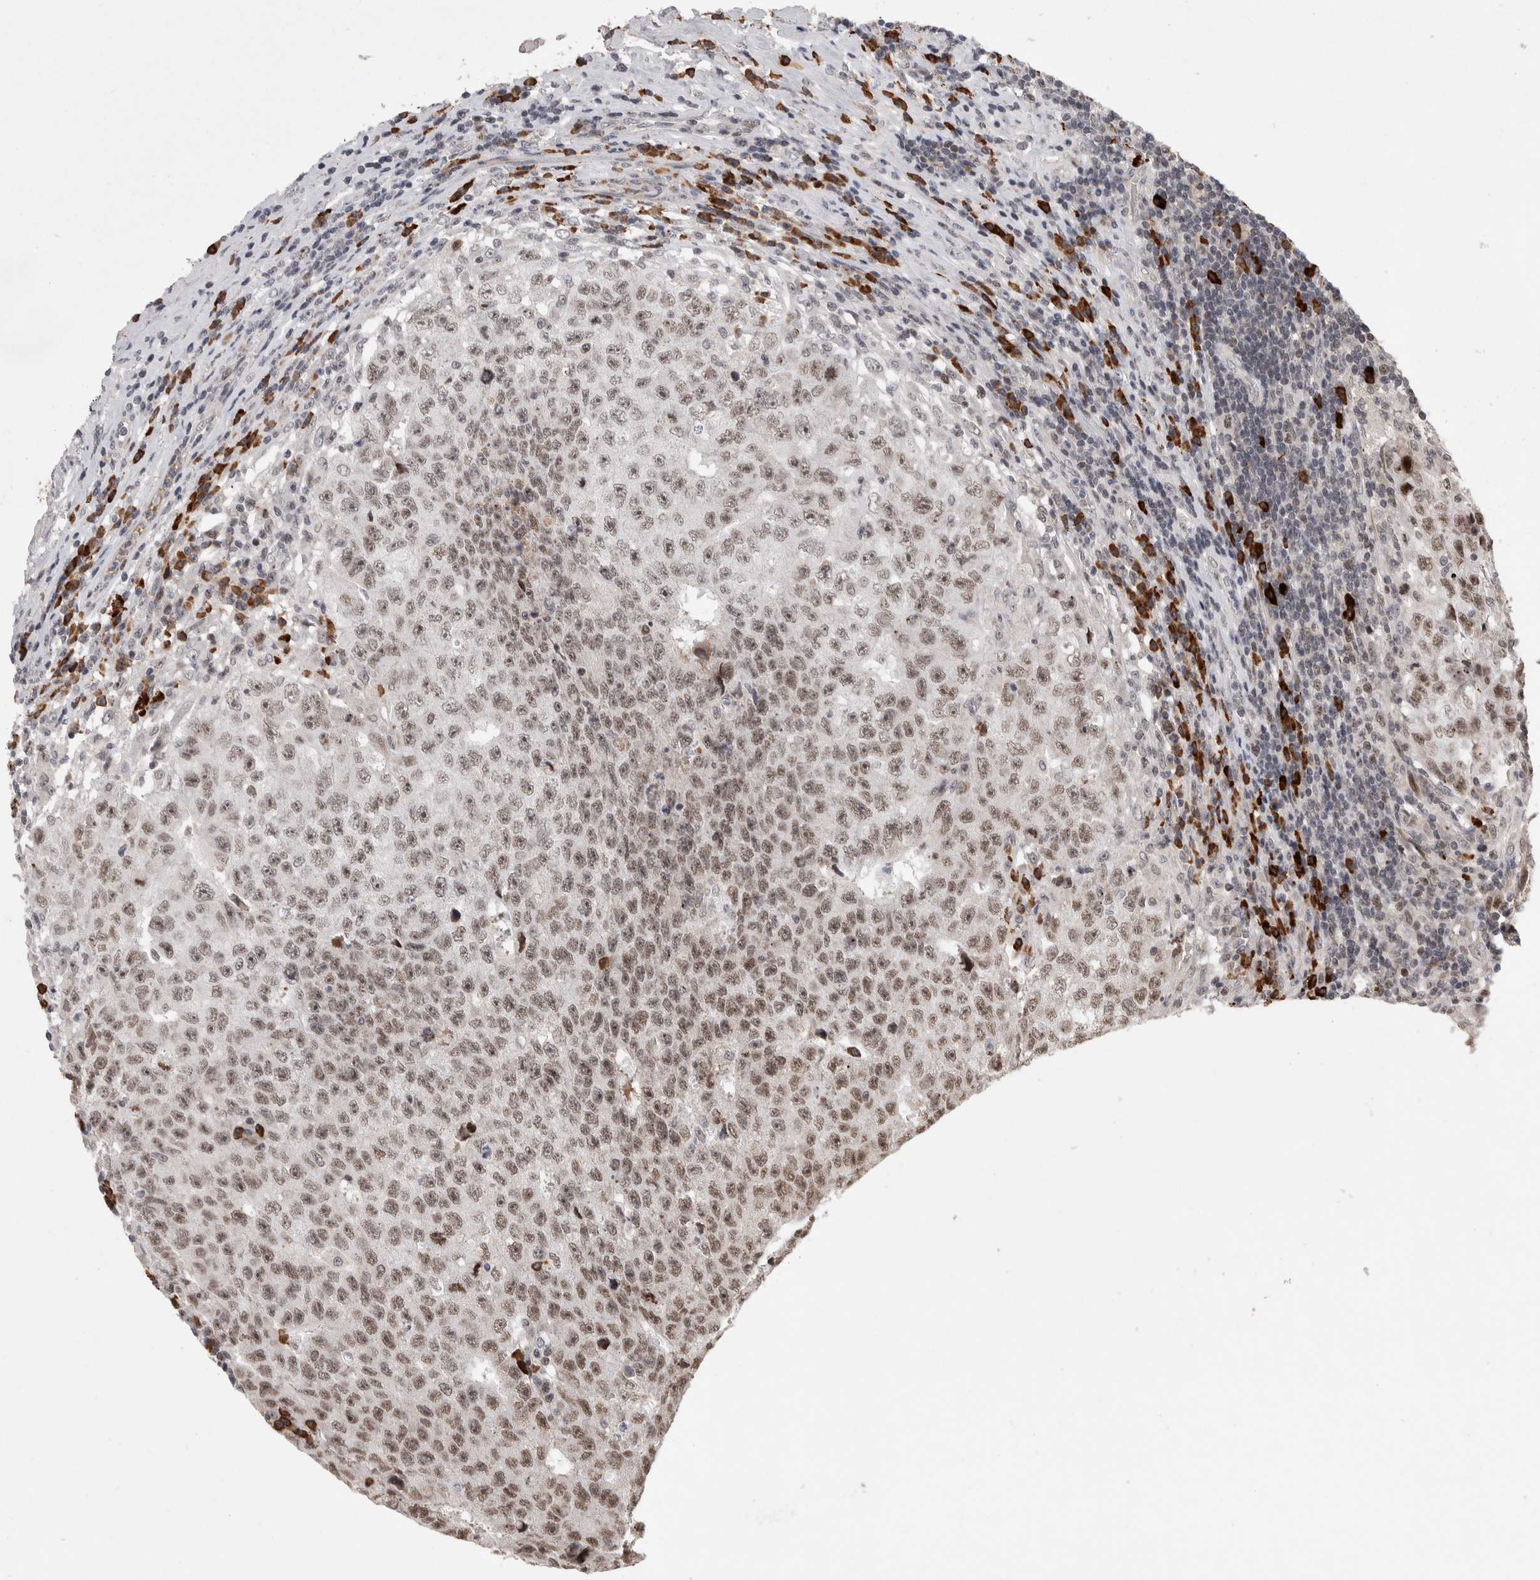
{"staining": {"intensity": "moderate", "quantity": "25%-75%", "location": "nuclear"}, "tissue": "testis cancer", "cell_type": "Tumor cells", "image_type": "cancer", "snomed": [{"axis": "morphology", "description": "Necrosis, NOS"}, {"axis": "morphology", "description": "Carcinoma, Embryonal, NOS"}, {"axis": "topography", "description": "Testis"}], "caption": "Moderate nuclear protein staining is appreciated in about 25%-75% of tumor cells in testis cancer.", "gene": "ZNF592", "patient": {"sex": "male", "age": 19}}